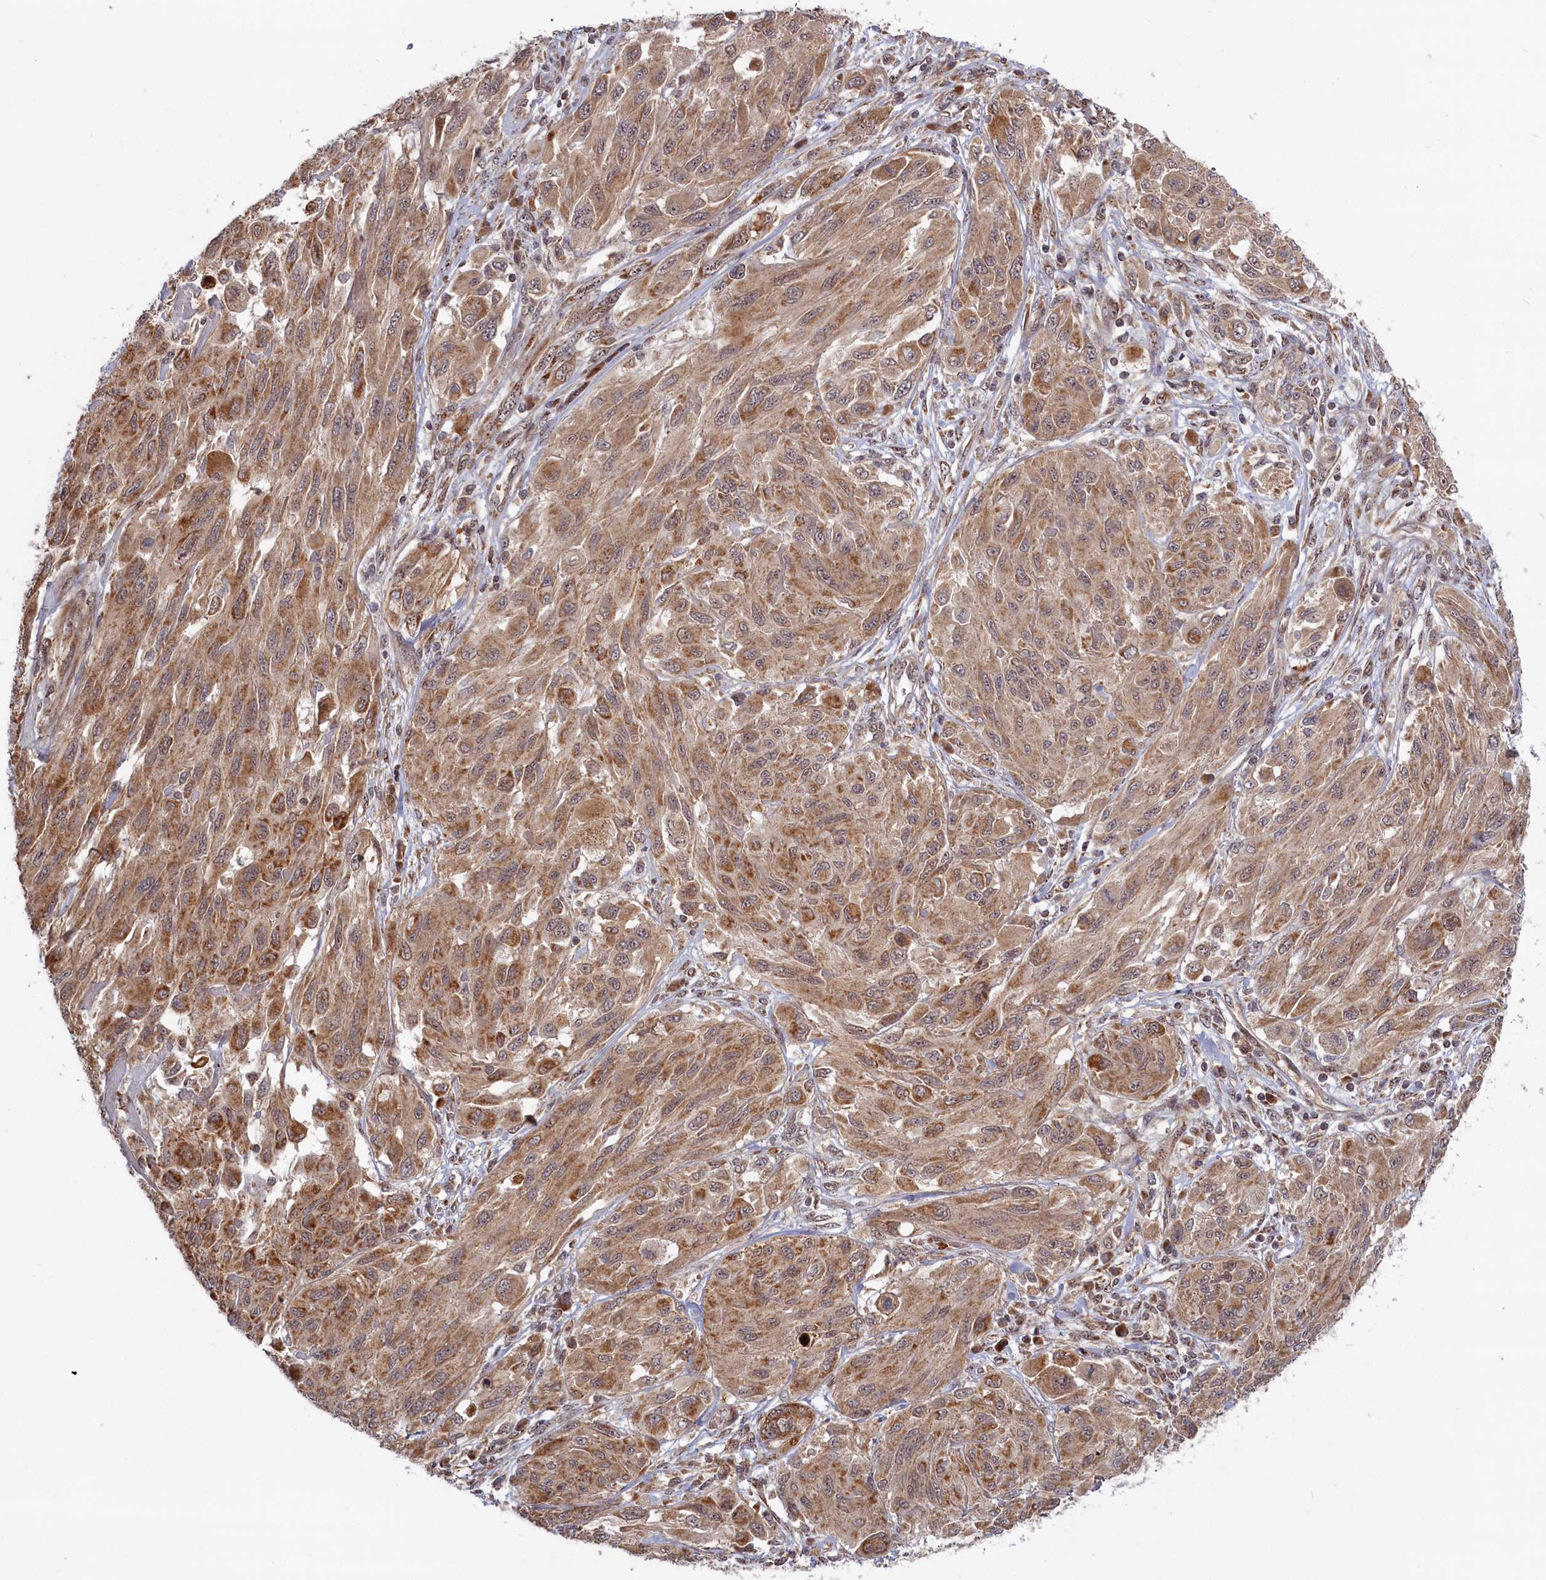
{"staining": {"intensity": "moderate", "quantity": ">75%", "location": "cytoplasmic/membranous"}, "tissue": "melanoma", "cell_type": "Tumor cells", "image_type": "cancer", "snomed": [{"axis": "morphology", "description": "Malignant melanoma, NOS"}, {"axis": "topography", "description": "Skin"}], "caption": "An immunohistochemistry (IHC) histopathology image of neoplastic tissue is shown. Protein staining in brown labels moderate cytoplasmic/membranous positivity in malignant melanoma within tumor cells.", "gene": "PLA2G10", "patient": {"sex": "female", "age": 91}}